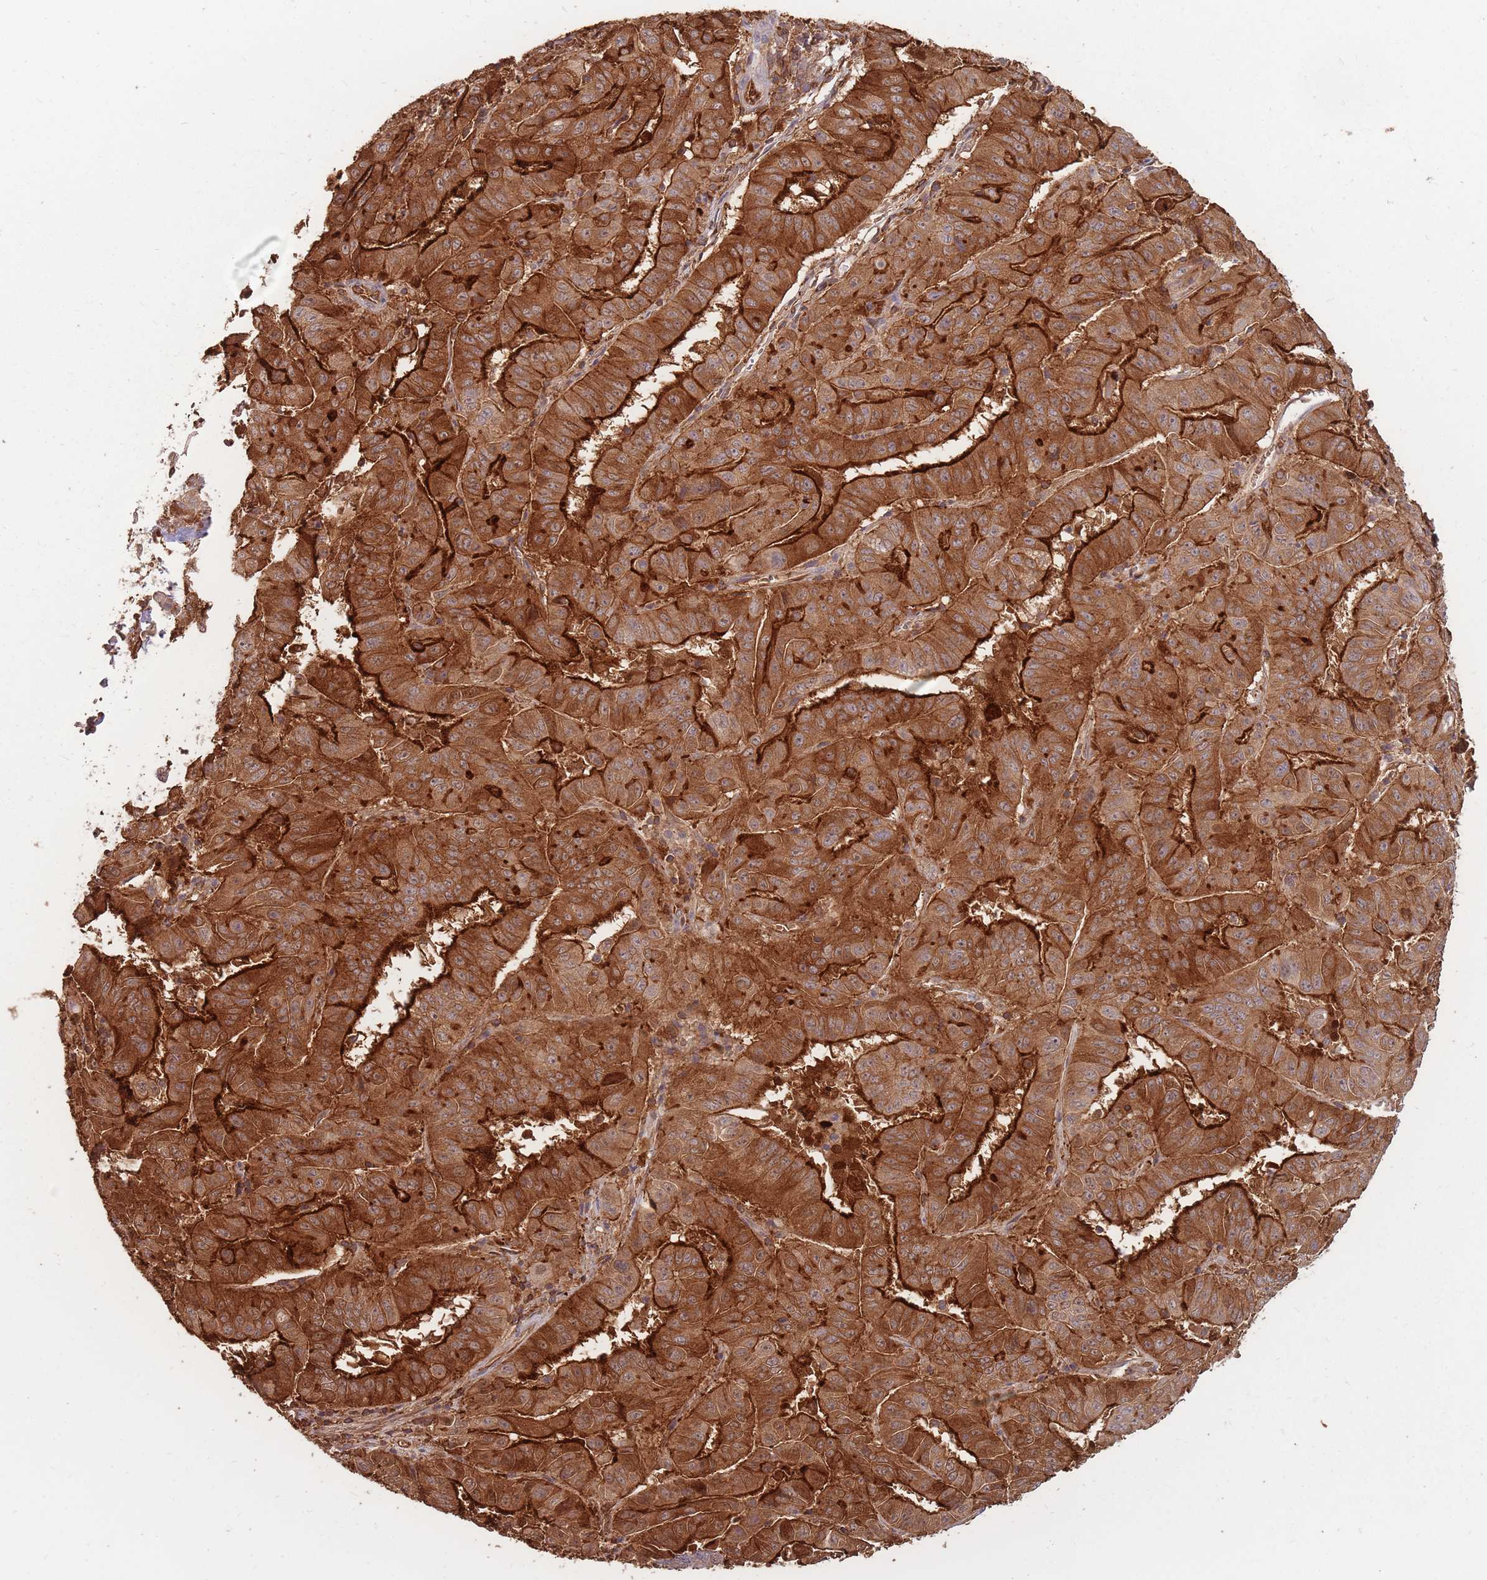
{"staining": {"intensity": "strong", "quantity": ">75%", "location": "cytoplasmic/membranous"}, "tissue": "pancreatic cancer", "cell_type": "Tumor cells", "image_type": "cancer", "snomed": [{"axis": "morphology", "description": "Adenocarcinoma, NOS"}, {"axis": "topography", "description": "Pancreas"}], "caption": "Immunohistochemical staining of pancreatic adenocarcinoma shows strong cytoplasmic/membranous protein positivity in approximately >75% of tumor cells. The staining is performed using DAB brown chromogen to label protein expression. The nuclei are counter-stained blue using hematoxylin.", "gene": "PLS3", "patient": {"sex": "male", "age": 63}}